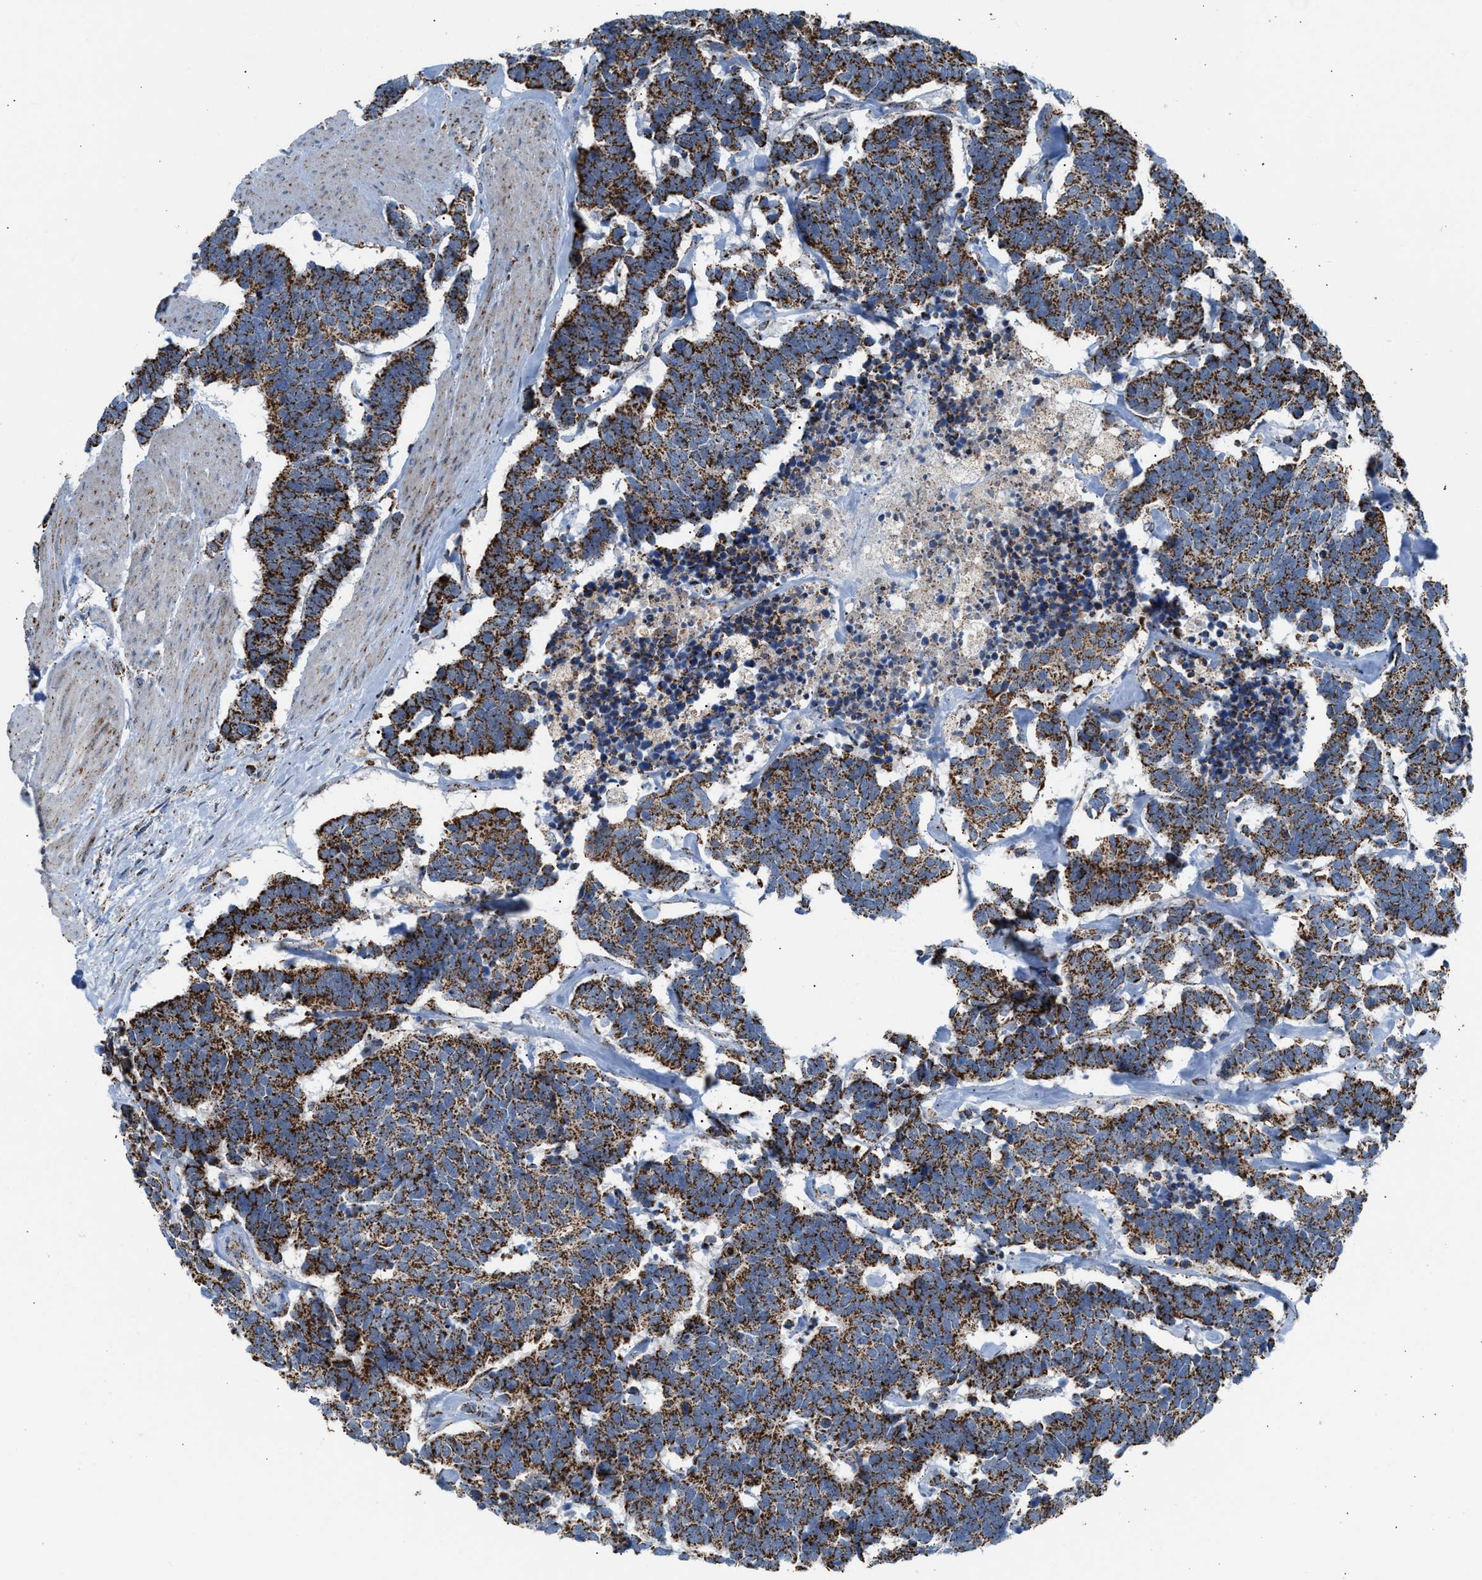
{"staining": {"intensity": "moderate", "quantity": ">75%", "location": "cytoplasmic/membranous"}, "tissue": "carcinoid", "cell_type": "Tumor cells", "image_type": "cancer", "snomed": [{"axis": "morphology", "description": "Carcinoma, NOS"}, {"axis": "morphology", "description": "Carcinoid, malignant, NOS"}, {"axis": "topography", "description": "Urinary bladder"}], "caption": "Immunohistochemical staining of human carcinoma demonstrates medium levels of moderate cytoplasmic/membranous protein expression in approximately >75% of tumor cells. (IHC, brightfield microscopy, high magnification).", "gene": "PMPCA", "patient": {"sex": "male", "age": 57}}